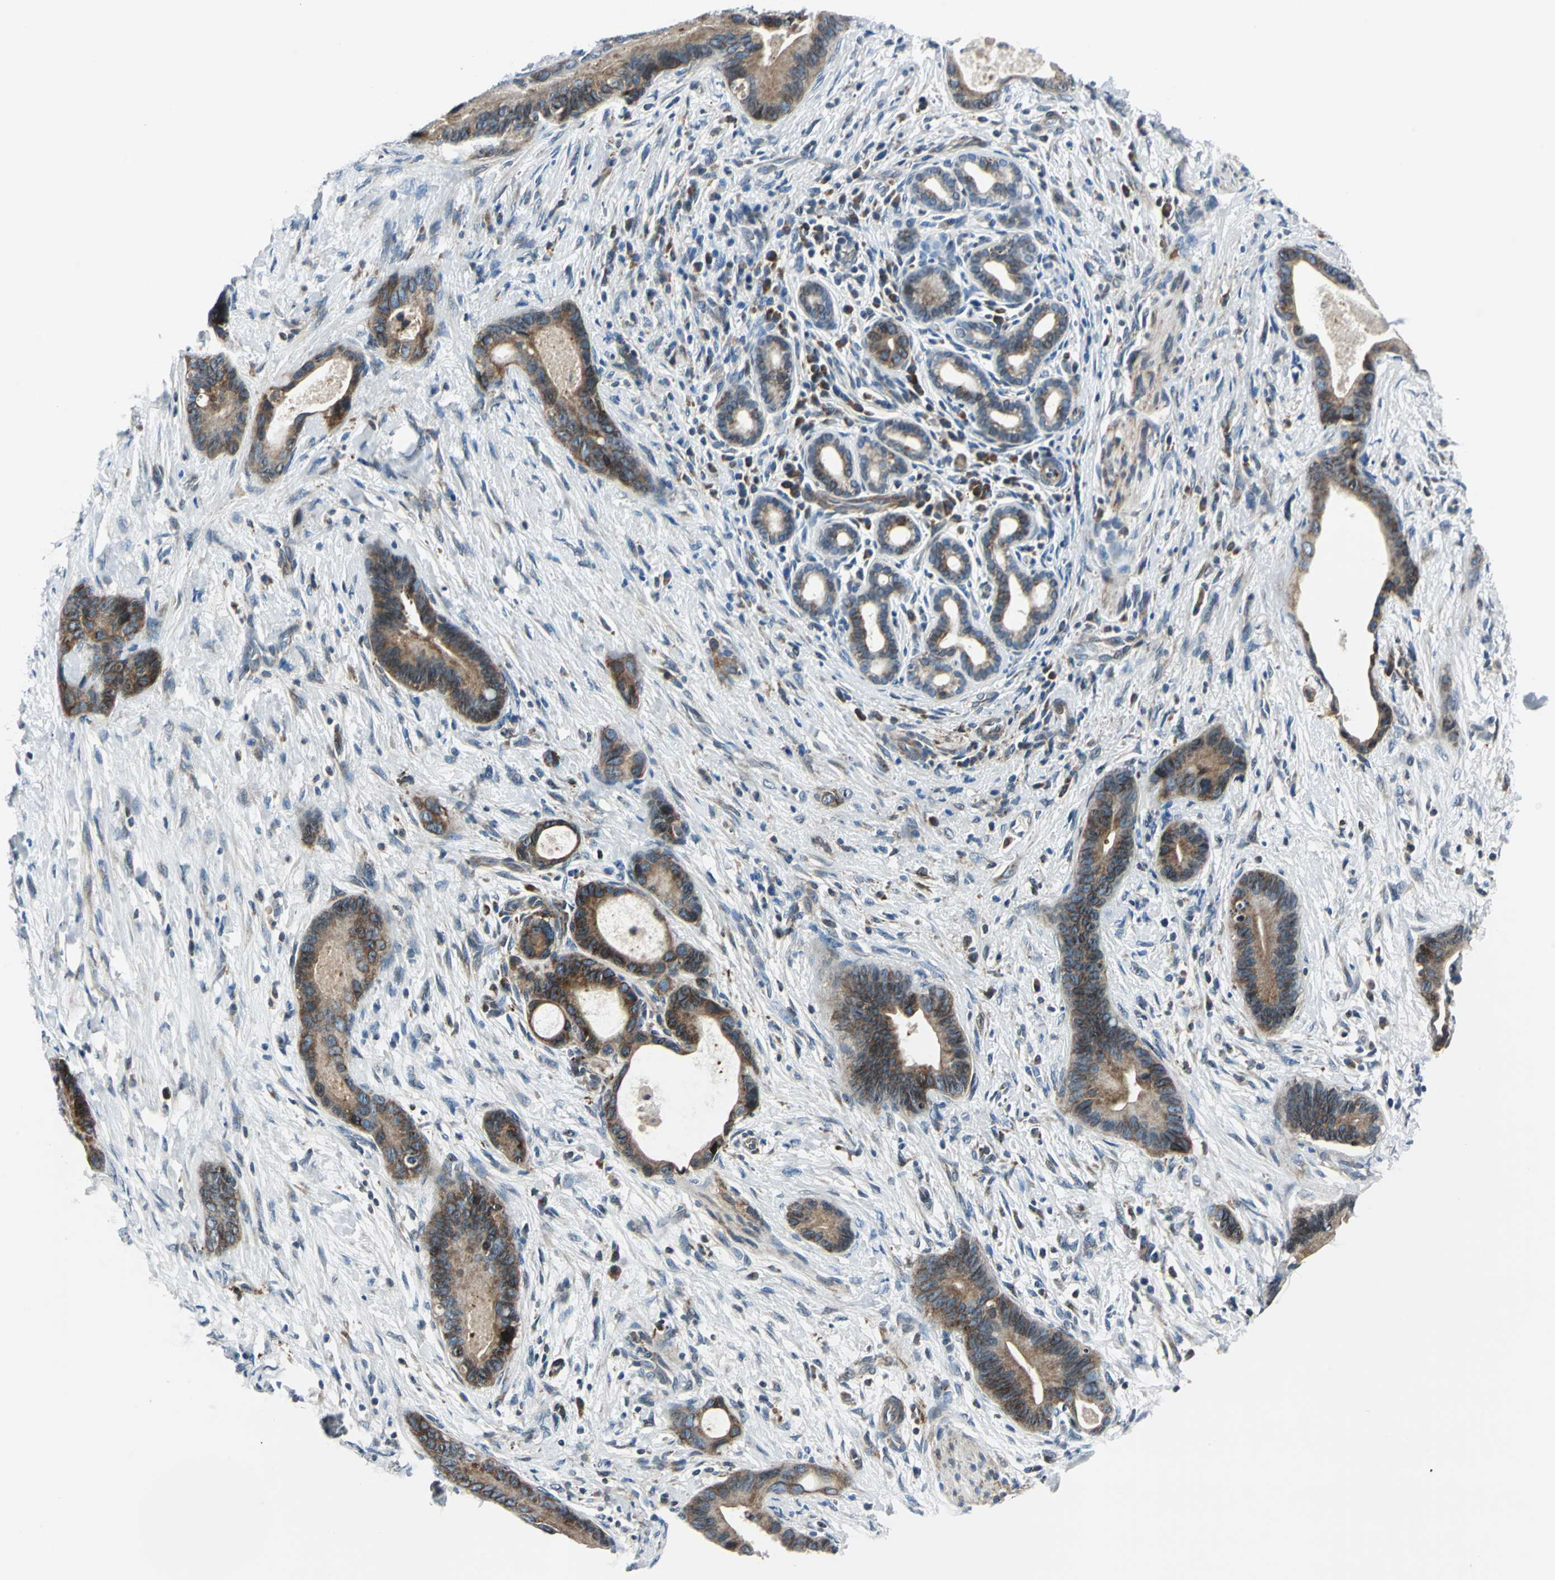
{"staining": {"intensity": "moderate", "quantity": ">75%", "location": "cytoplasmic/membranous"}, "tissue": "liver cancer", "cell_type": "Tumor cells", "image_type": "cancer", "snomed": [{"axis": "morphology", "description": "Cholangiocarcinoma"}, {"axis": "topography", "description": "Liver"}], "caption": "Brown immunohistochemical staining in liver cancer (cholangiocarcinoma) demonstrates moderate cytoplasmic/membranous staining in about >75% of tumor cells.", "gene": "HTATIP2", "patient": {"sex": "female", "age": 55}}